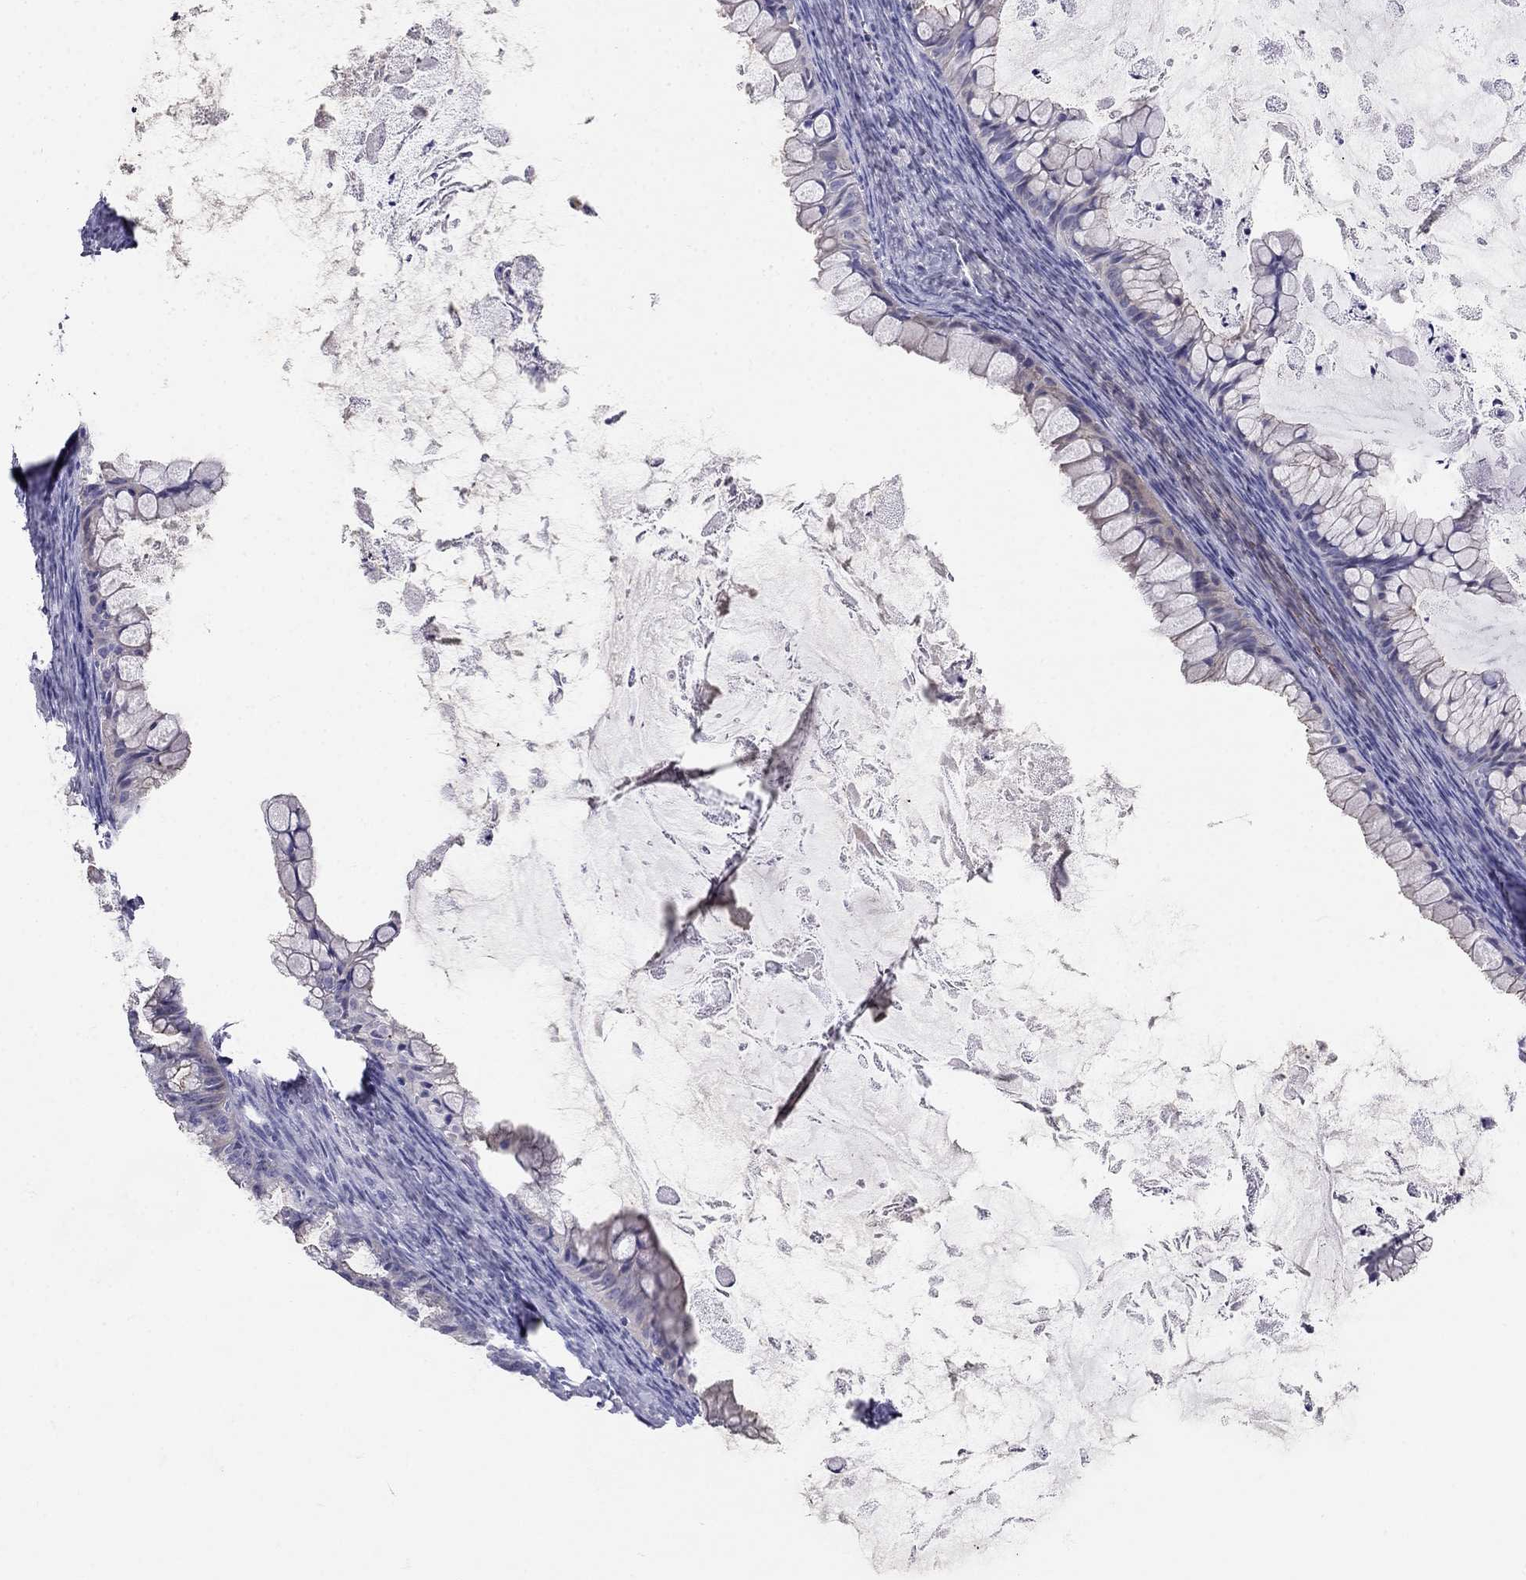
{"staining": {"intensity": "negative", "quantity": "none", "location": "none"}, "tissue": "ovarian cancer", "cell_type": "Tumor cells", "image_type": "cancer", "snomed": [{"axis": "morphology", "description": "Cystadenocarcinoma, mucinous, NOS"}, {"axis": "topography", "description": "Ovary"}], "caption": "Photomicrograph shows no protein staining in tumor cells of ovarian cancer (mucinous cystadenocarcinoma) tissue.", "gene": "RFLNA", "patient": {"sex": "female", "age": 35}}